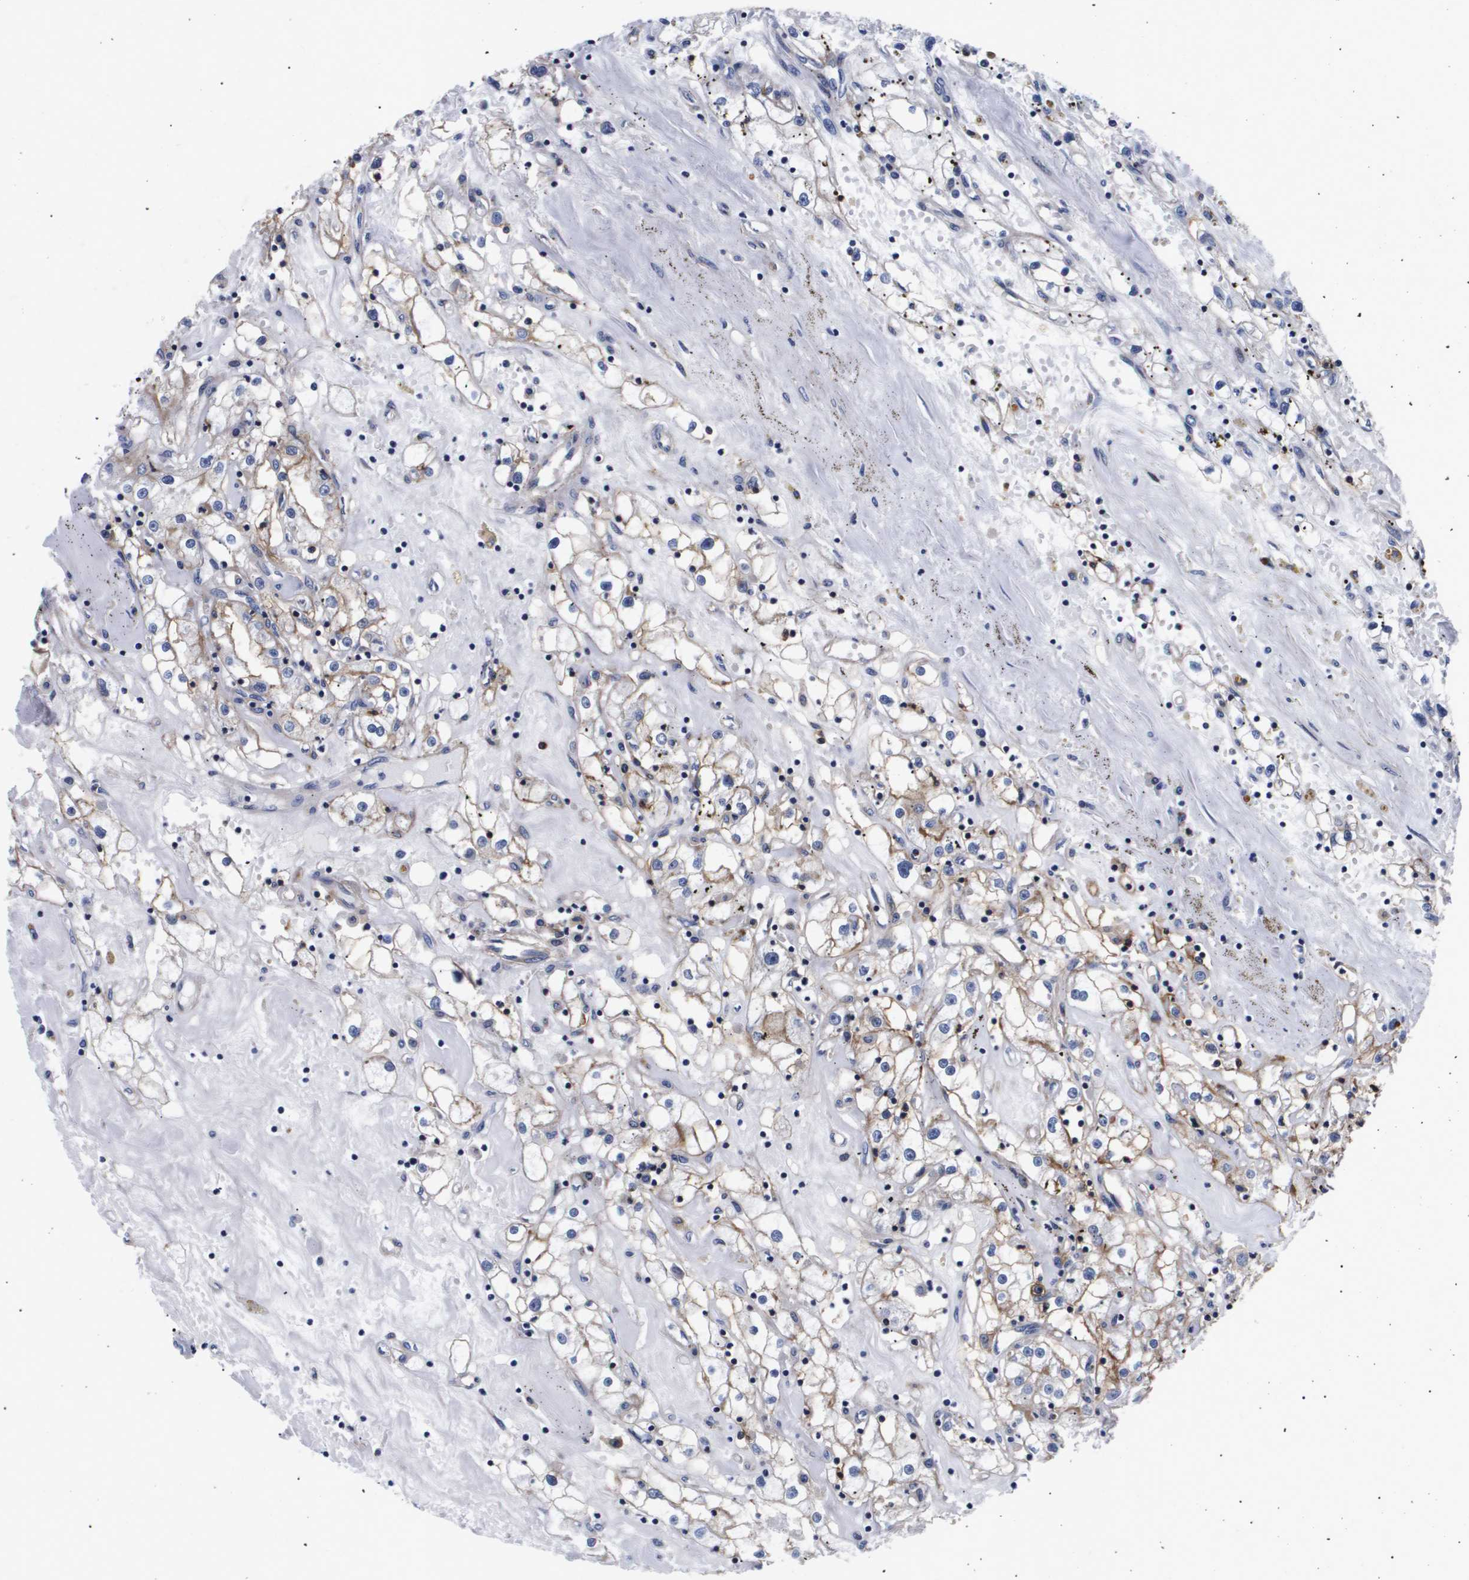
{"staining": {"intensity": "moderate", "quantity": "<25%", "location": "cytoplasmic/membranous"}, "tissue": "renal cancer", "cell_type": "Tumor cells", "image_type": "cancer", "snomed": [{"axis": "morphology", "description": "Adenocarcinoma, NOS"}, {"axis": "topography", "description": "Kidney"}], "caption": "Moderate cytoplasmic/membranous positivity for a protein is present in about <25% of tumor cells of renal adenocarcinoma using immunohistochemistry.", "gene": "SHD", "patient": {"sex": "male", "age": 56}}